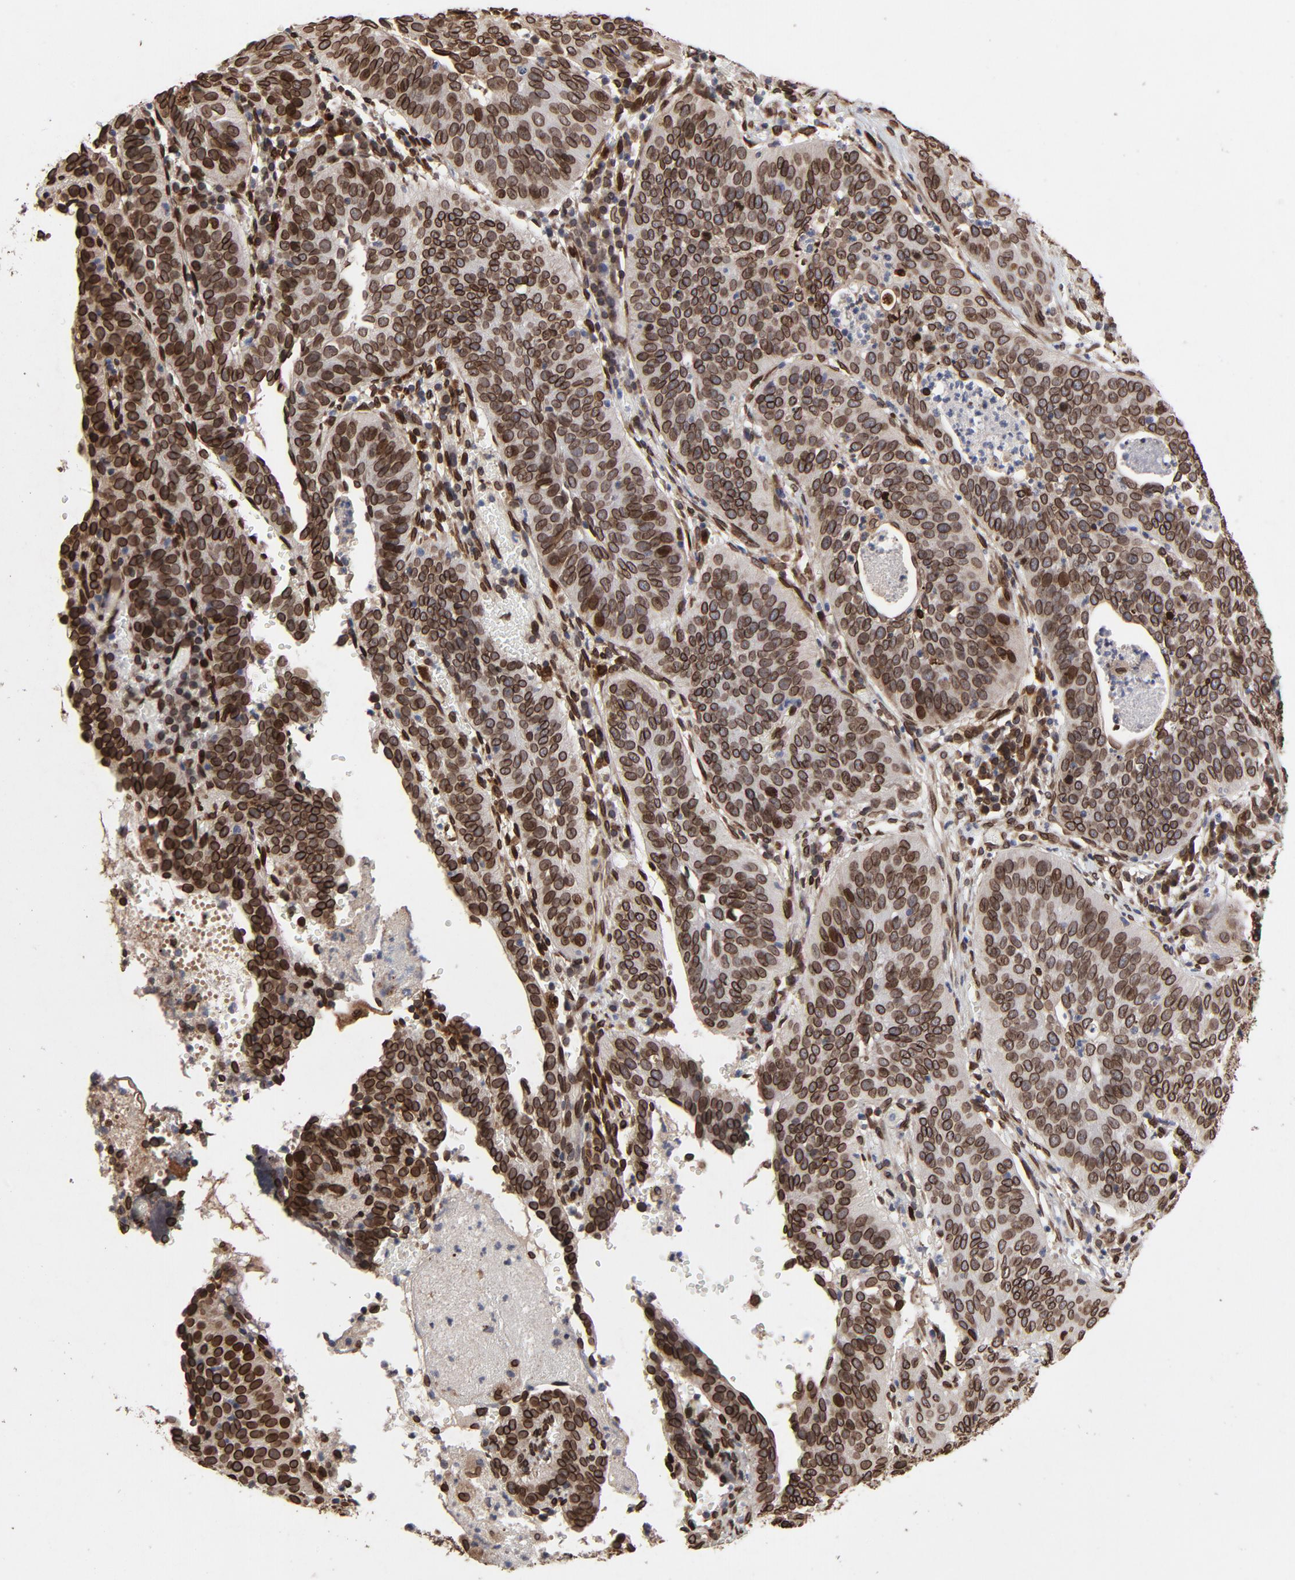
{"staining": {"intensity": "strong", "quantity": ">75%", "location": "cytoplasmic/membranous,nuclear"}, "tissue": "cervical cancer", "cell_type": "Tumor cells", "image_type": "cancer", "snomed": [{"axis": "morphology", "description": "Squamous cell carcinoma, NOS"}, {"axis": "topography", "description": "Cervix"}], "caption": "Immunohistochemical staining of human squamous cell carcinoma (cervical) reveals high levels of strong cytoplasmic/membranous and nuclear protein positivity in approximately >75% of tumor cells.", "gene": "LMNA", "patient": {"sex": "female", "age": 39}}